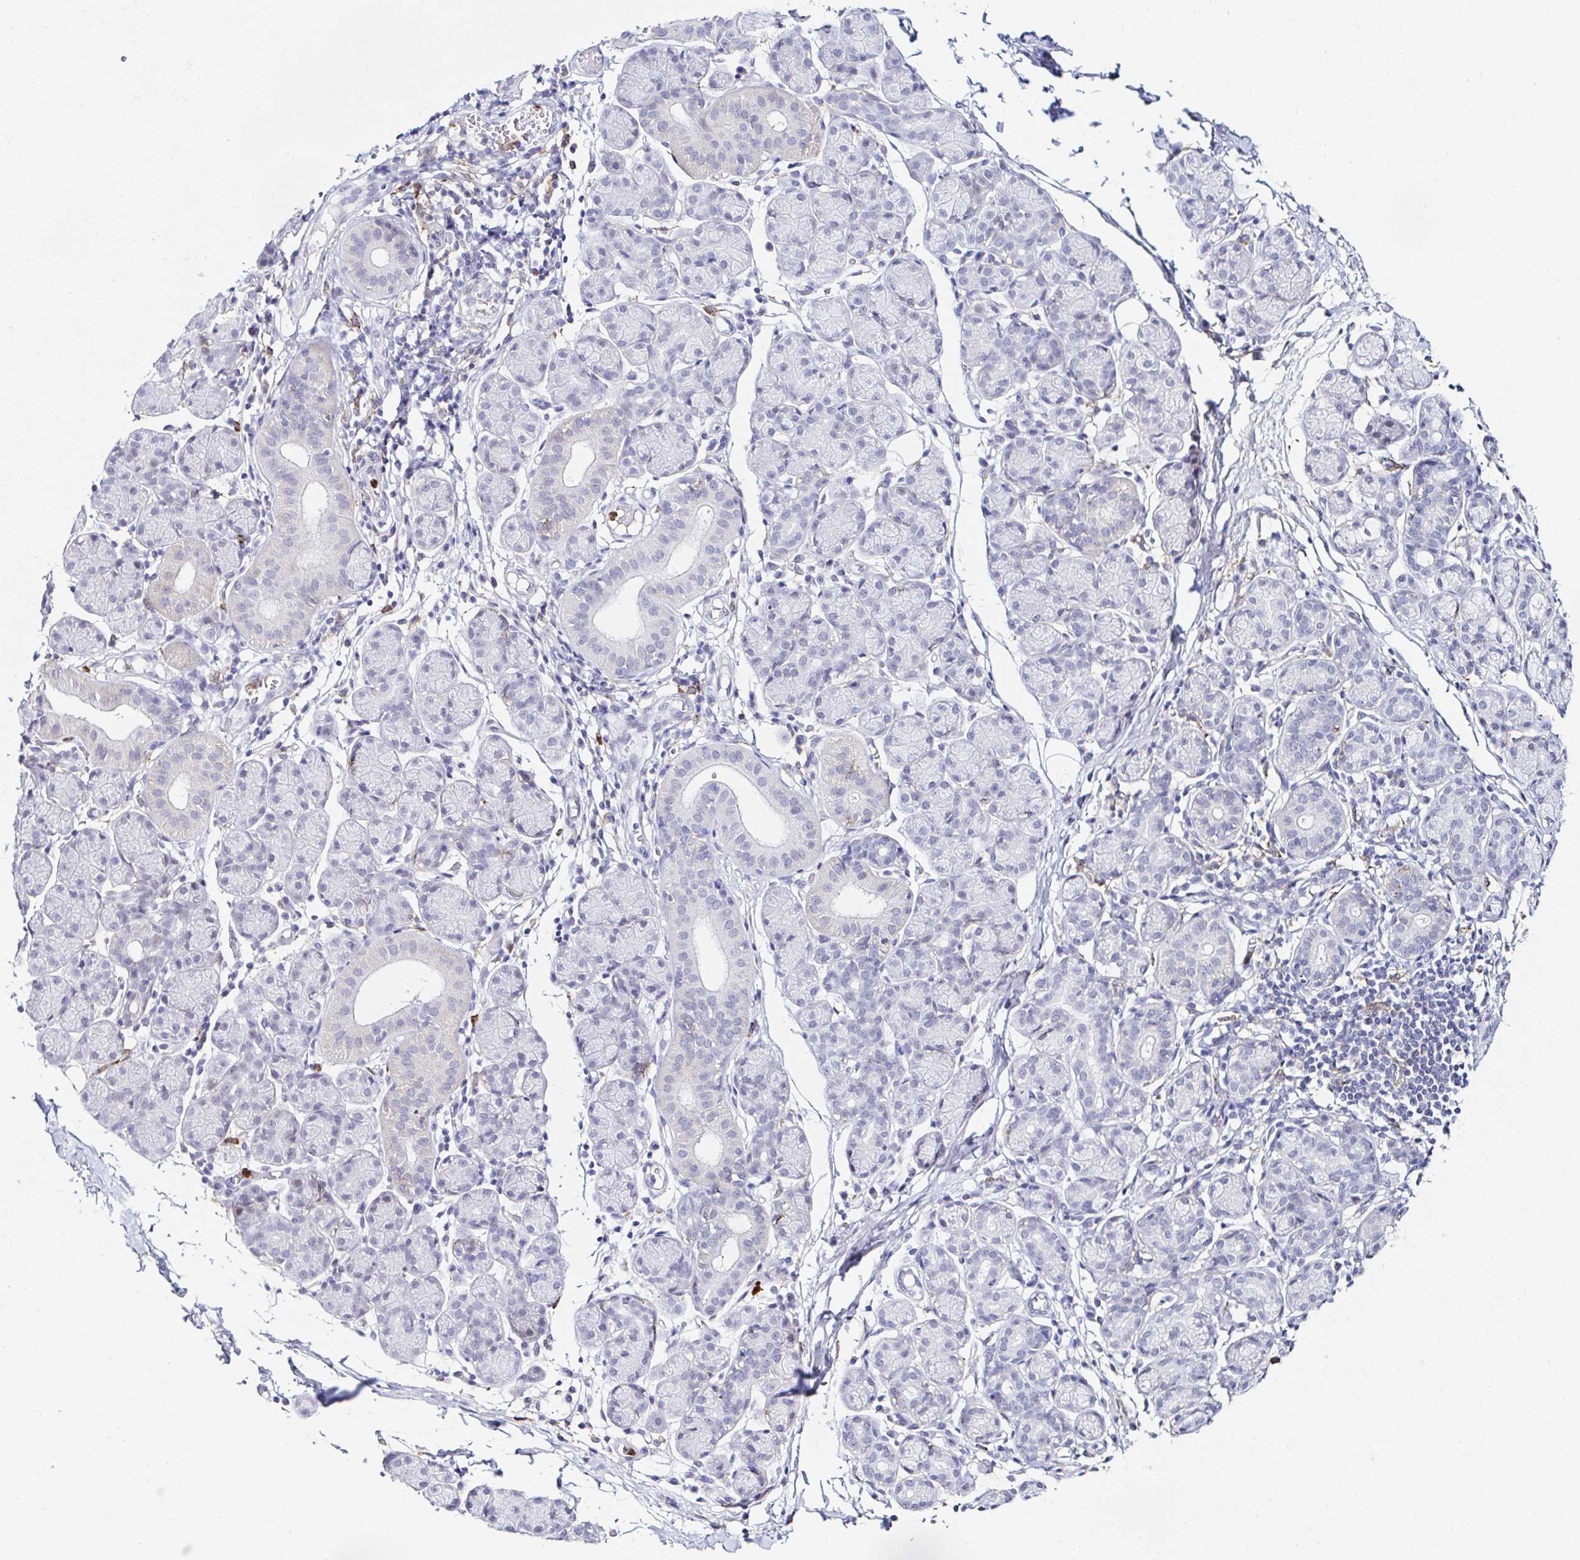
{"staining": {"intensity": "negative", "quantity": "none", "location": "none"}, "tissue": "salivary gland", "cell_type": "Glandular cells", "image_type": "normal", "snomed": [{"axis": "morphology", "description": "Normal tissue, NOS"}, {"axis": "morphology", "description": "Inflammation, NOS"}, {"axis": "topography", "description": "Lymph node"}, {"axis": "topography", "description": "Salivary gland"}], "caption": "A high-resolution micrograph shows immunohistochemistry (IHC) staining of unremarkable salivary gland, which demonstrates no significant positivity in glandular cells. (Immunohistochemistry, brightfield microscopy, high magnification).", "gene": "CYBB", "patient": {"sex": "male", "age": 3}}